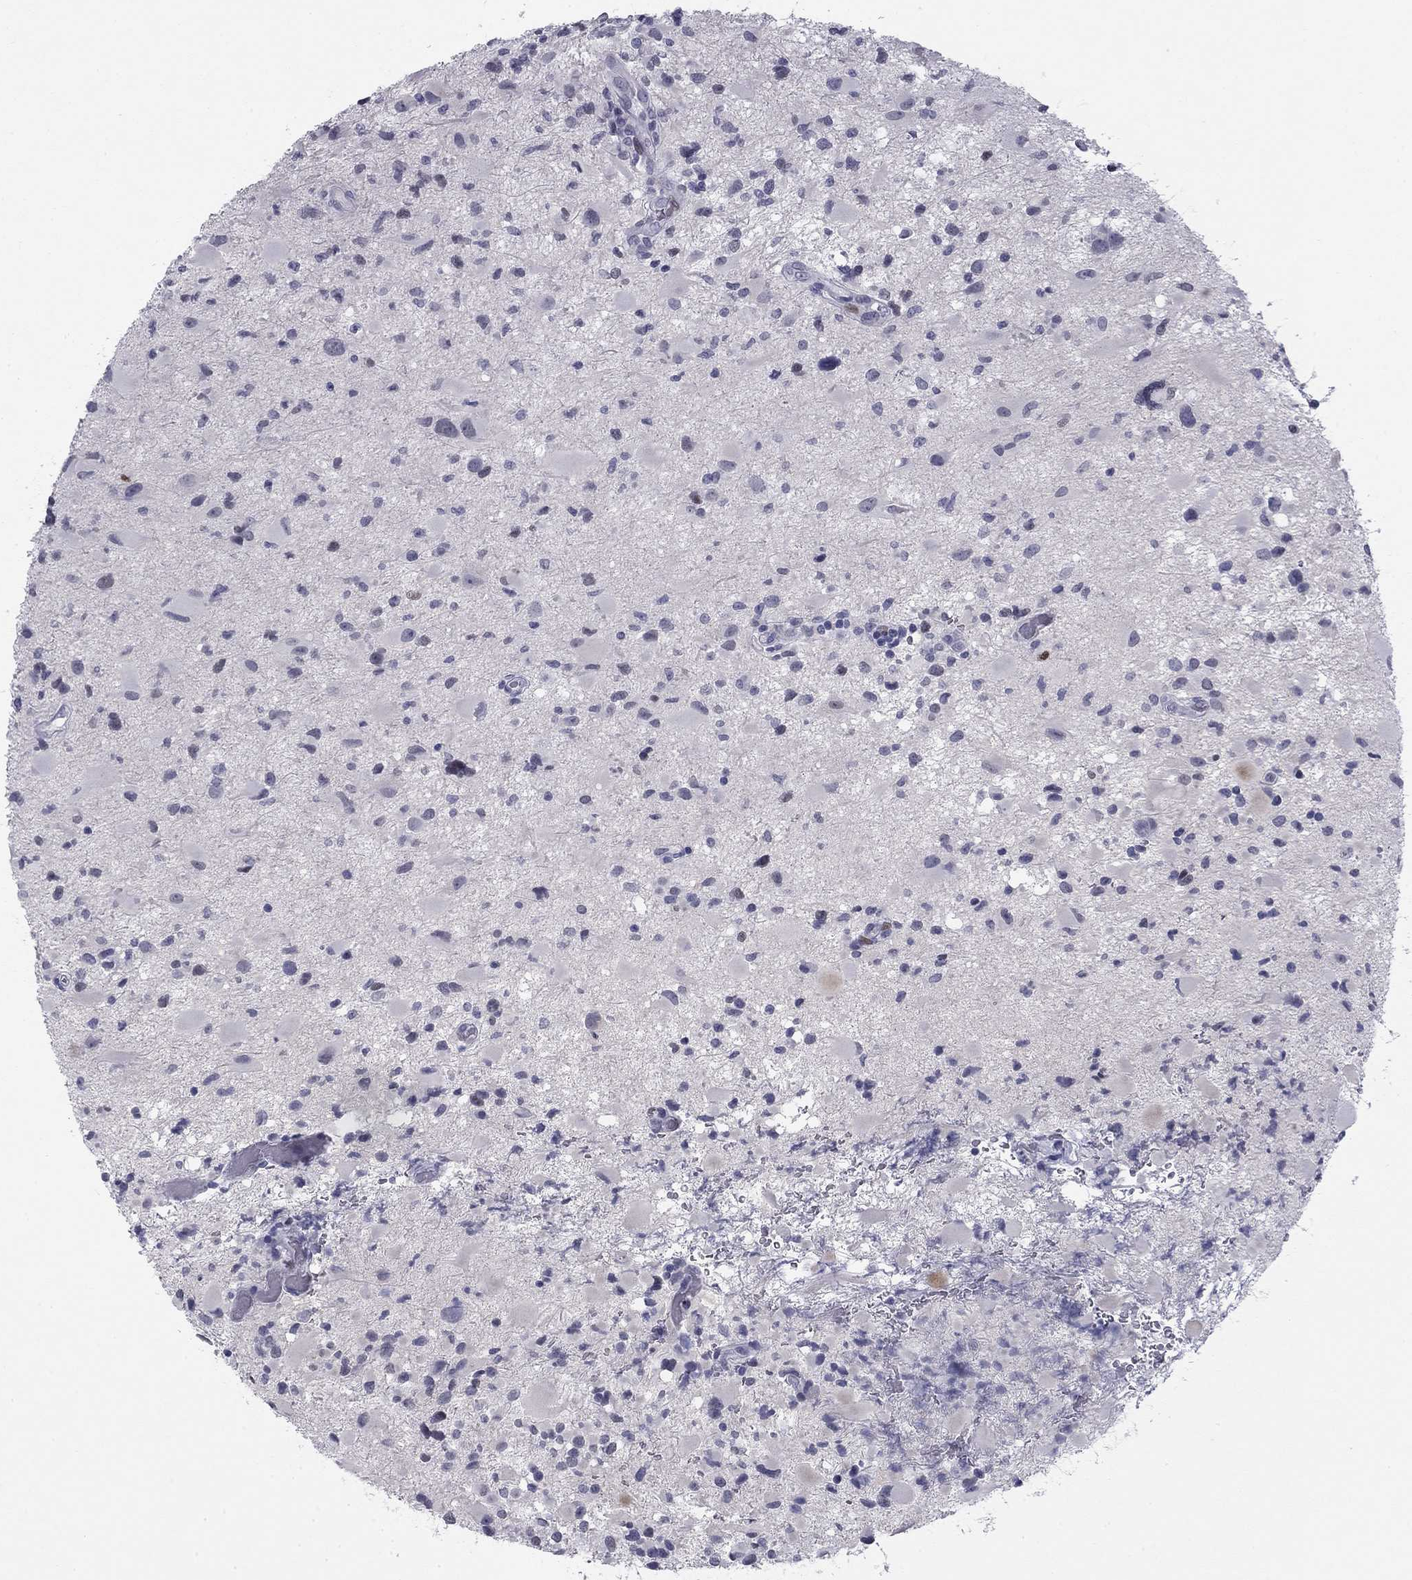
{"staining": {"intensity": "negative", "quantity": "none", "location": "none"}, "tissue": "glioma", "cell_type": "Tumor cells", "image_type": "cancer", "snomed": [{"axis": "morphology", "description": "Glioma, malignant, Low grade"}, {"axis": "topography", "description": "Brain"}], "caption": "Tumor cells are negative for protein expression in human low-grade glioma (malignant).", "gene": "TFAP2B", "patient": {"sex": "female", "age": 32}}